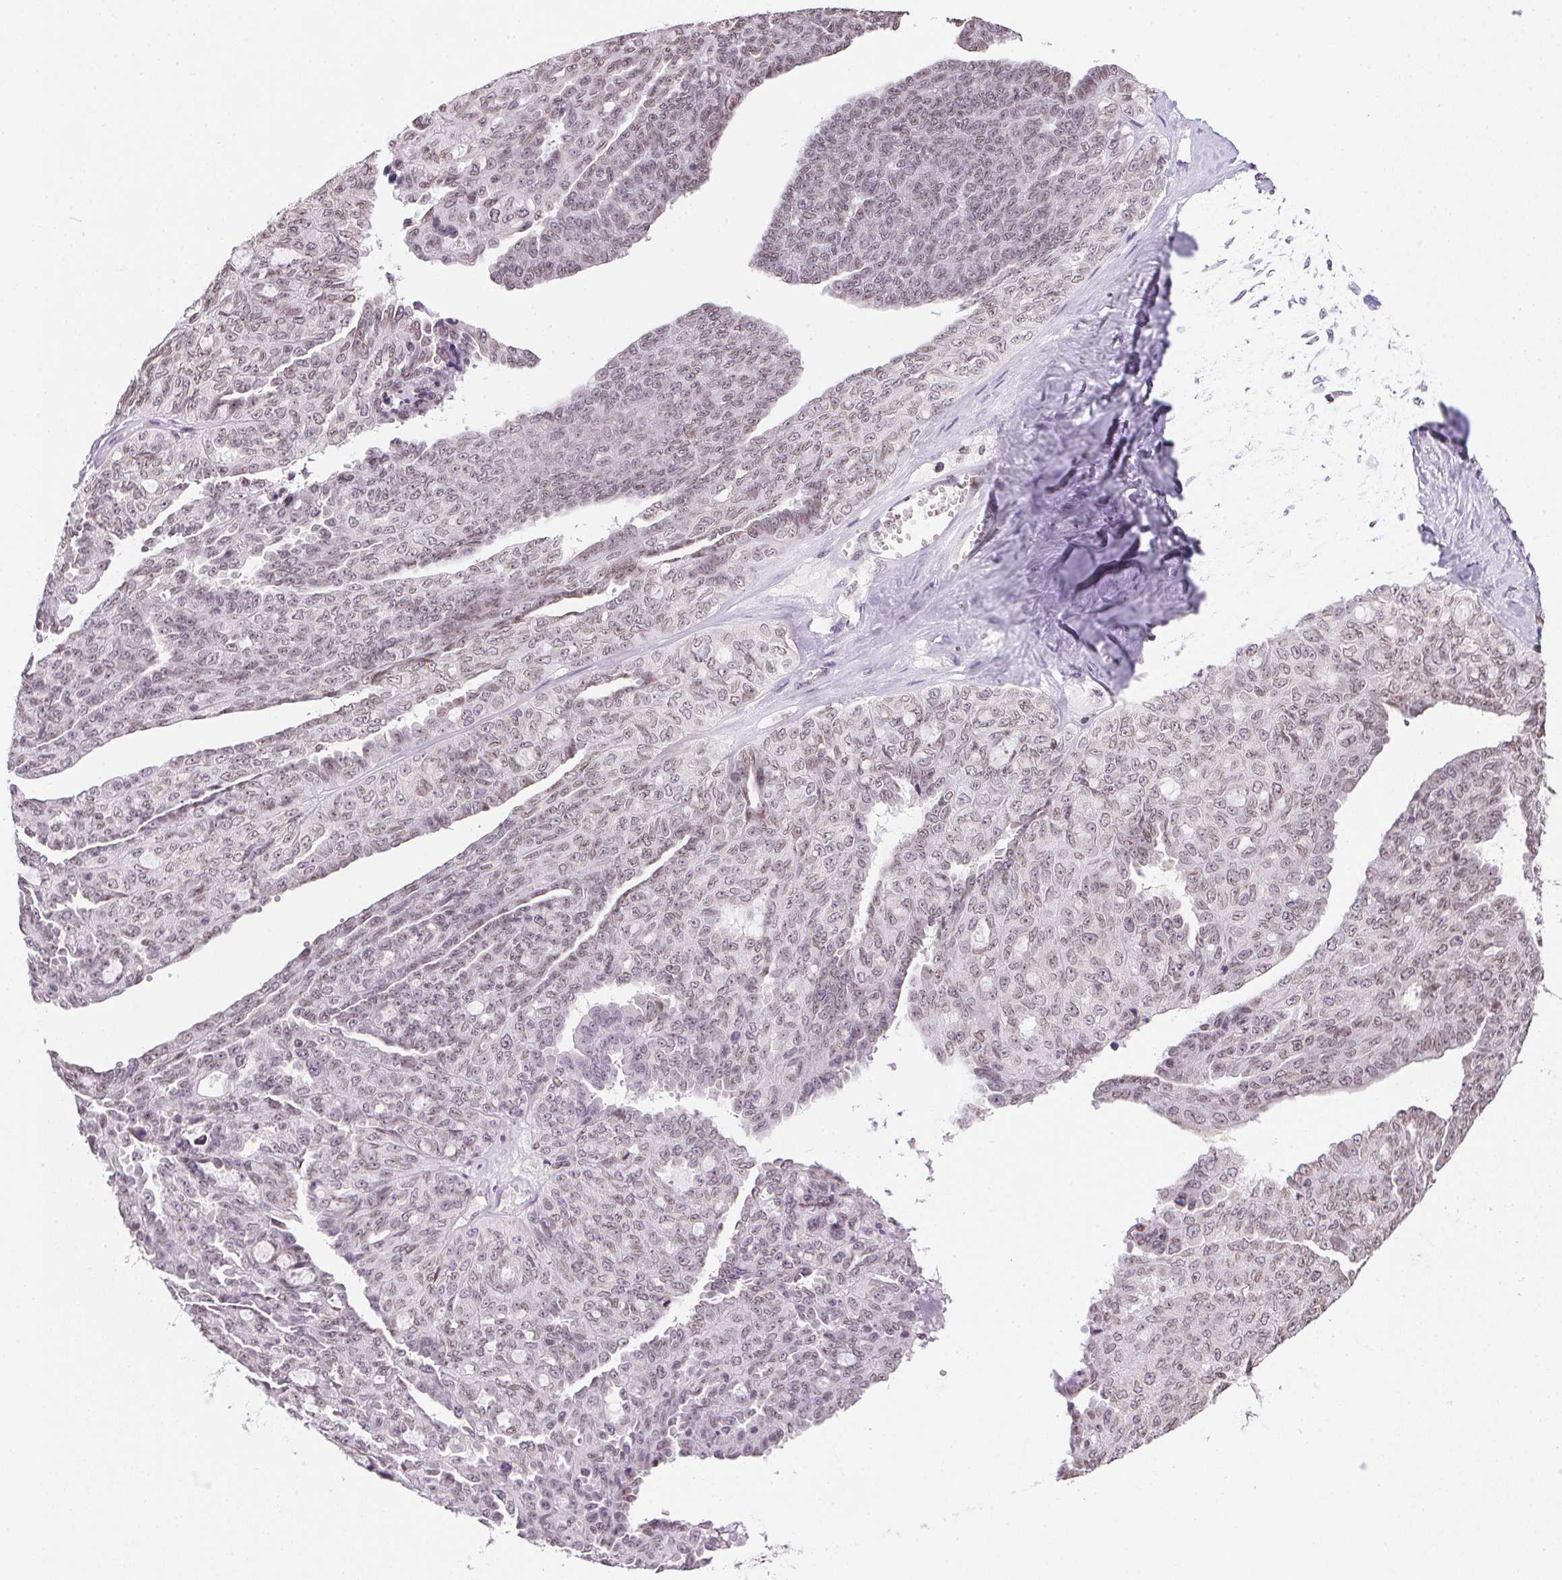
{"staining": {"intensity": "weak", "quantity": "25%-75%", "location": "nuclear"}, "tissue": "ovarian cancer", "cell_type": "Tumor cells", "image_type": "cancer", "snomed": [{"axis": "morphology", "description": "Cystadenocarcinoma, serous, NOS"}, {"axis": "topography", "description": "Ovary"}], "caption": "Immunohistochemistry photomicrograph of ovarian cancer stained for a protein (brown), which displays low levels of weak nuclear expression in approximately 25%-75% of tumor cells.", "gene": "PRL", "patient": {"sex": "female", "age": 71}}